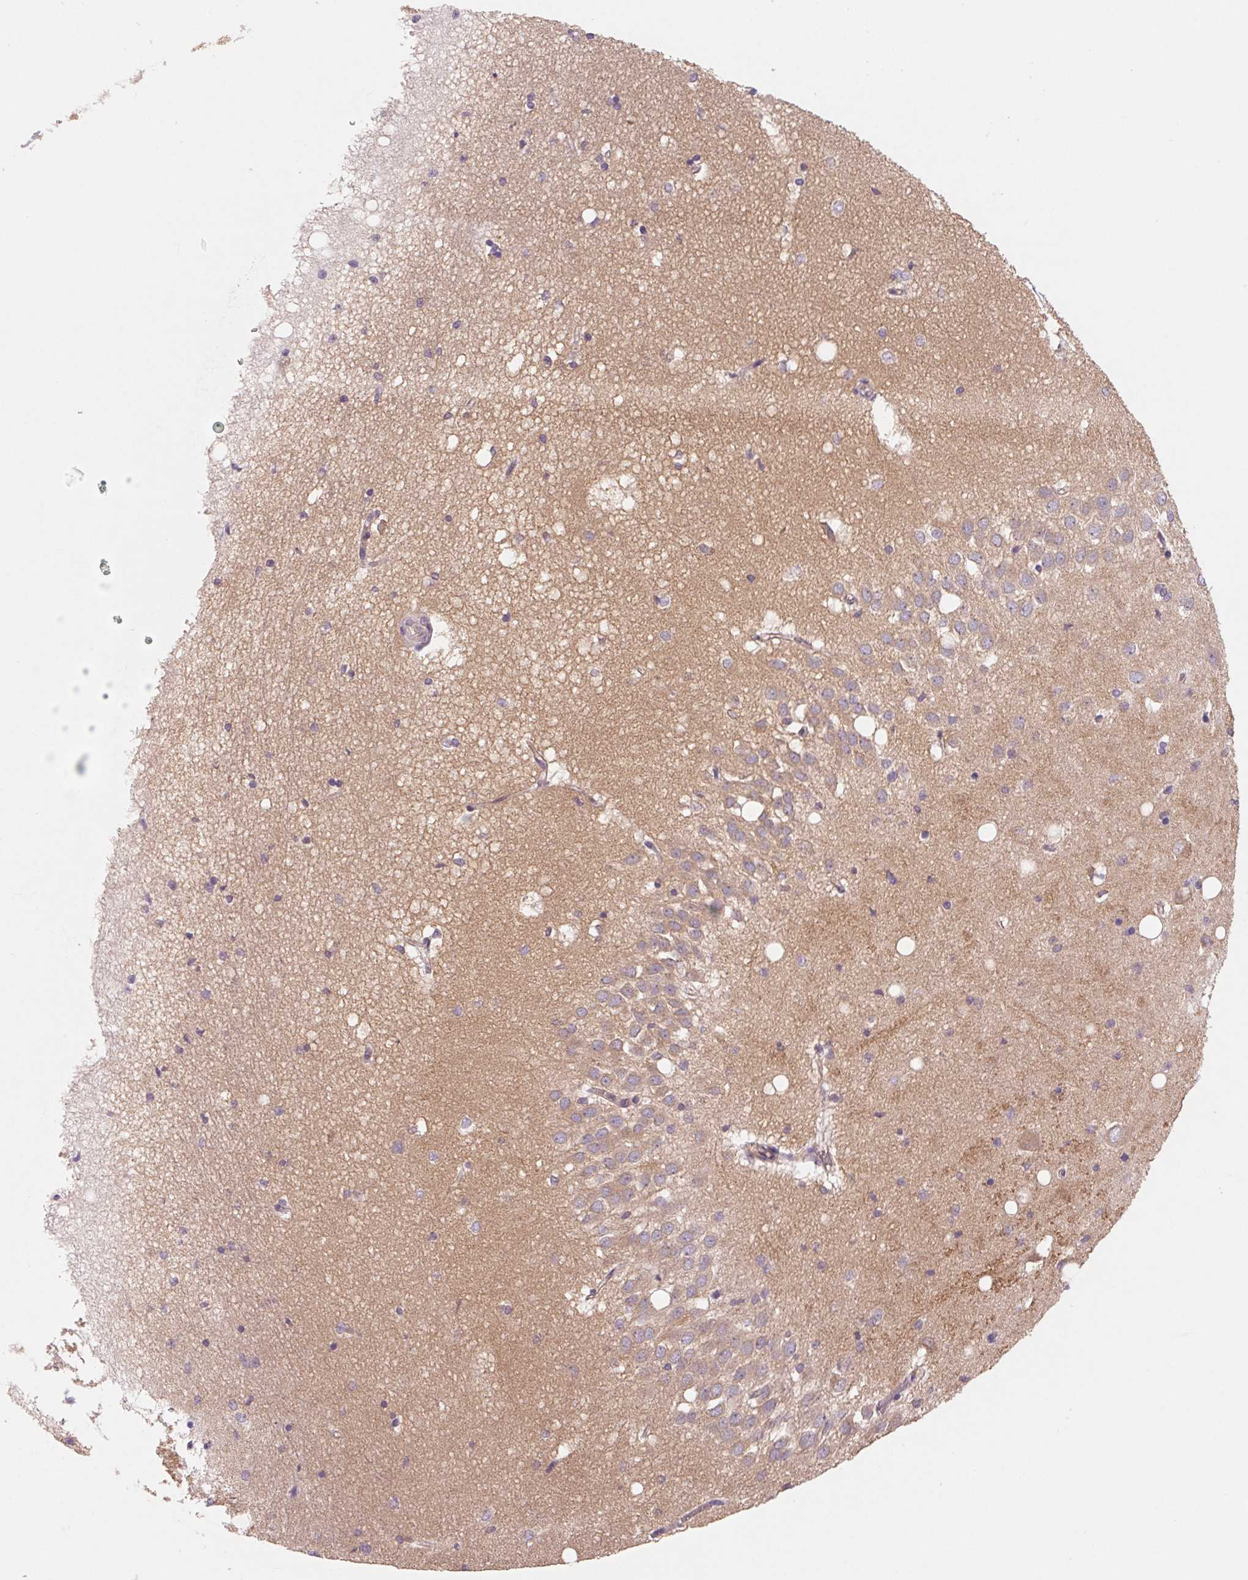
{"staining": {"intensity": "weak", "quantity": "<25%", "location": "cytoplasmic/membranous"}, "tissue": "hippocampus", "cell_type": "Glial cells", "image_type": "normal", "snomed": [{"axis": "morphology", "description": "Normal tissue, NOS"}, {"axis": "topography", "description": "Hippocampus"}], "caption": "This is an immunohistochemistry image of benign human hippocampus. There is no staining in glial cells.", "gene": "RAB1A", "patient": {"sex": "male", "age": 58}}